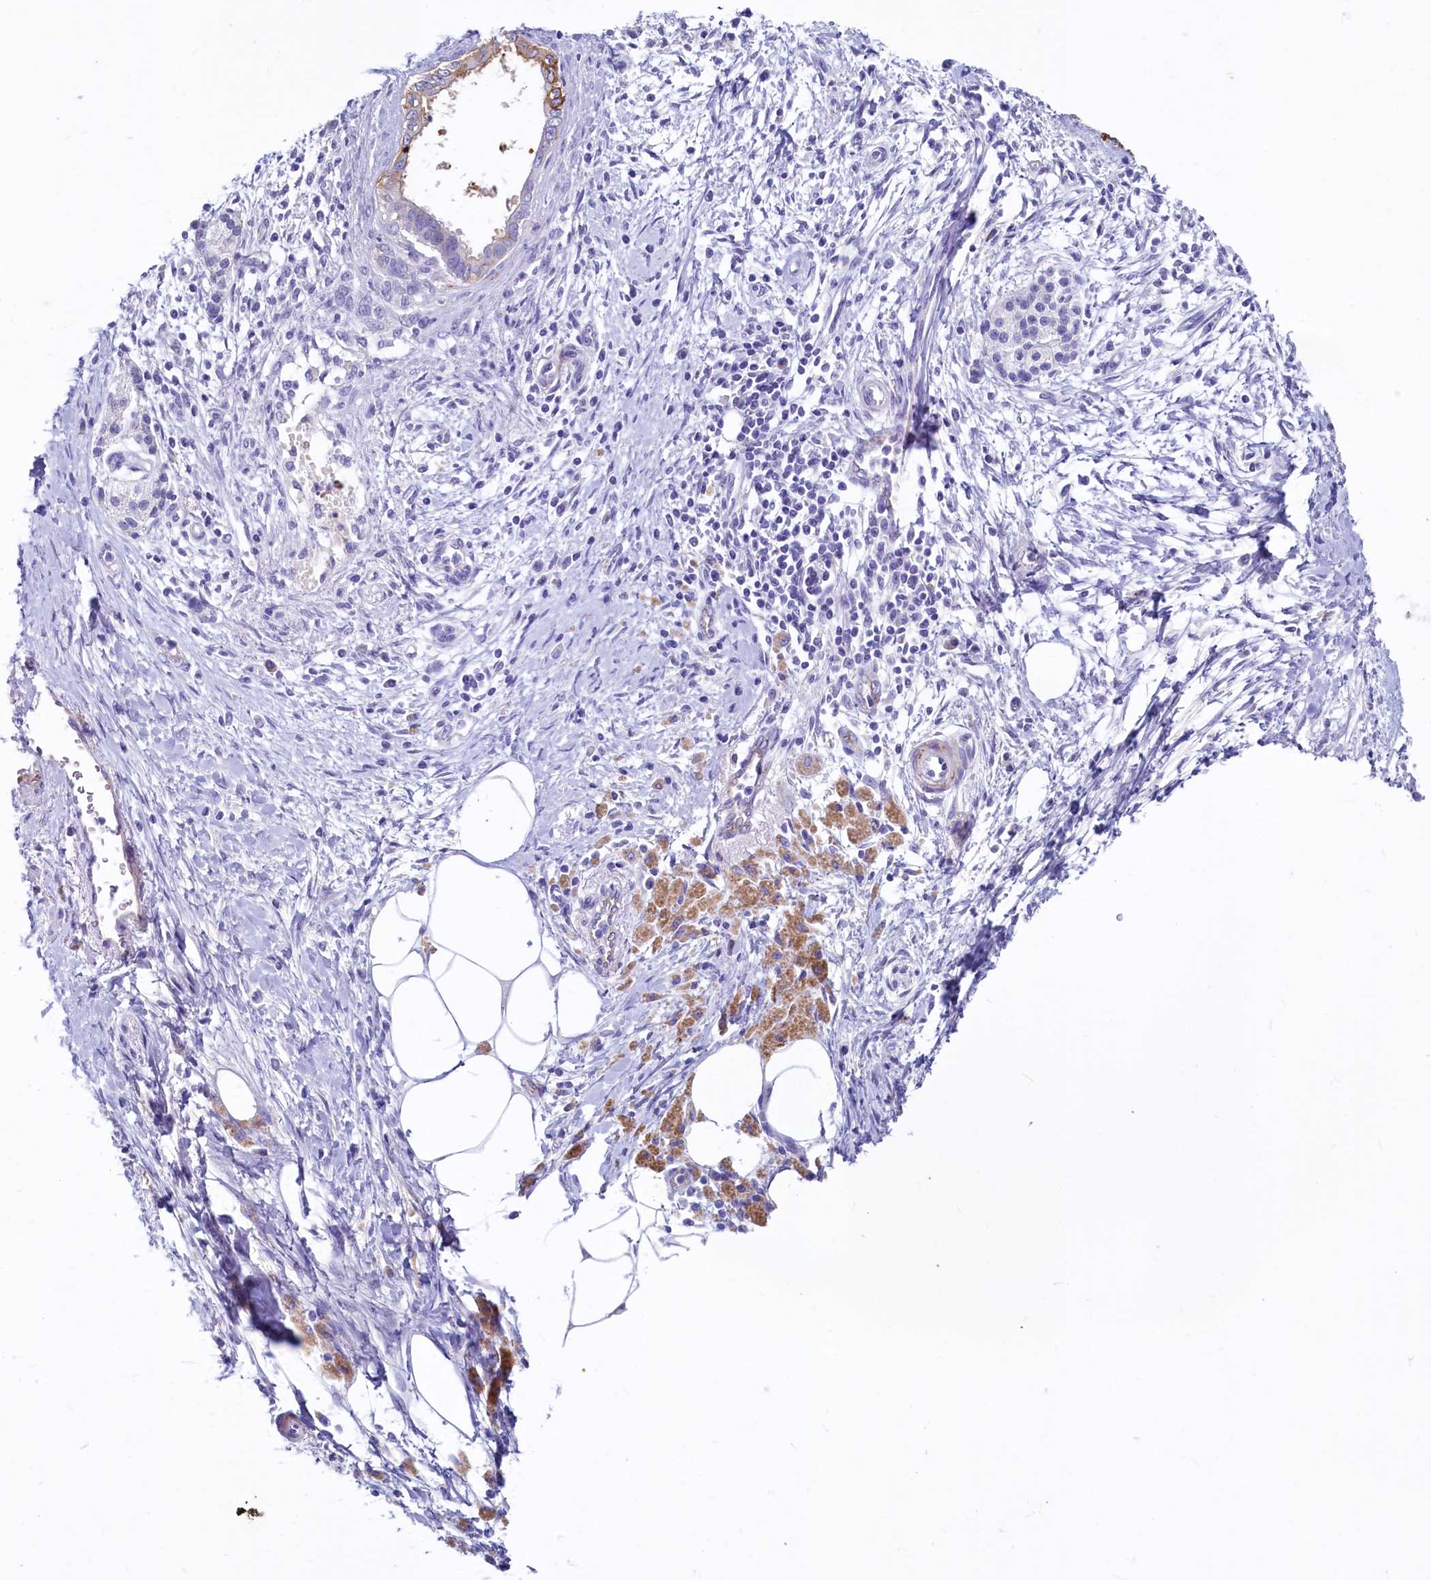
{"staining": {"intensity": "strong", "quantity": "25%-75%", "location": "cytoplasmic/membranous"}, "tissue": "pancreatic cancer", "cell_type": "Tumor cells", "image_type": "cancer", "snomed": [{"axis": "morphology", "description": "Adenocarcinoma, NOS"}, {"axis": "topography", "description": "Pancreas"}], "caption": "High-magnification brightfield microscopy of pancreatic adenocarcinoma stained with DAB (brown) and counterstained with hematoxylin (blue). tumor cells exhibit strong cytoplasmic/membranous positivity is appreciated in approximately25%-75% of cells. (DAB (3,3'-diaminobenzidine) IHC, brown staining for protein, blue staining for nuclei).", "gene": "INSC", "patient": {"sex": "male", "age": 58}}